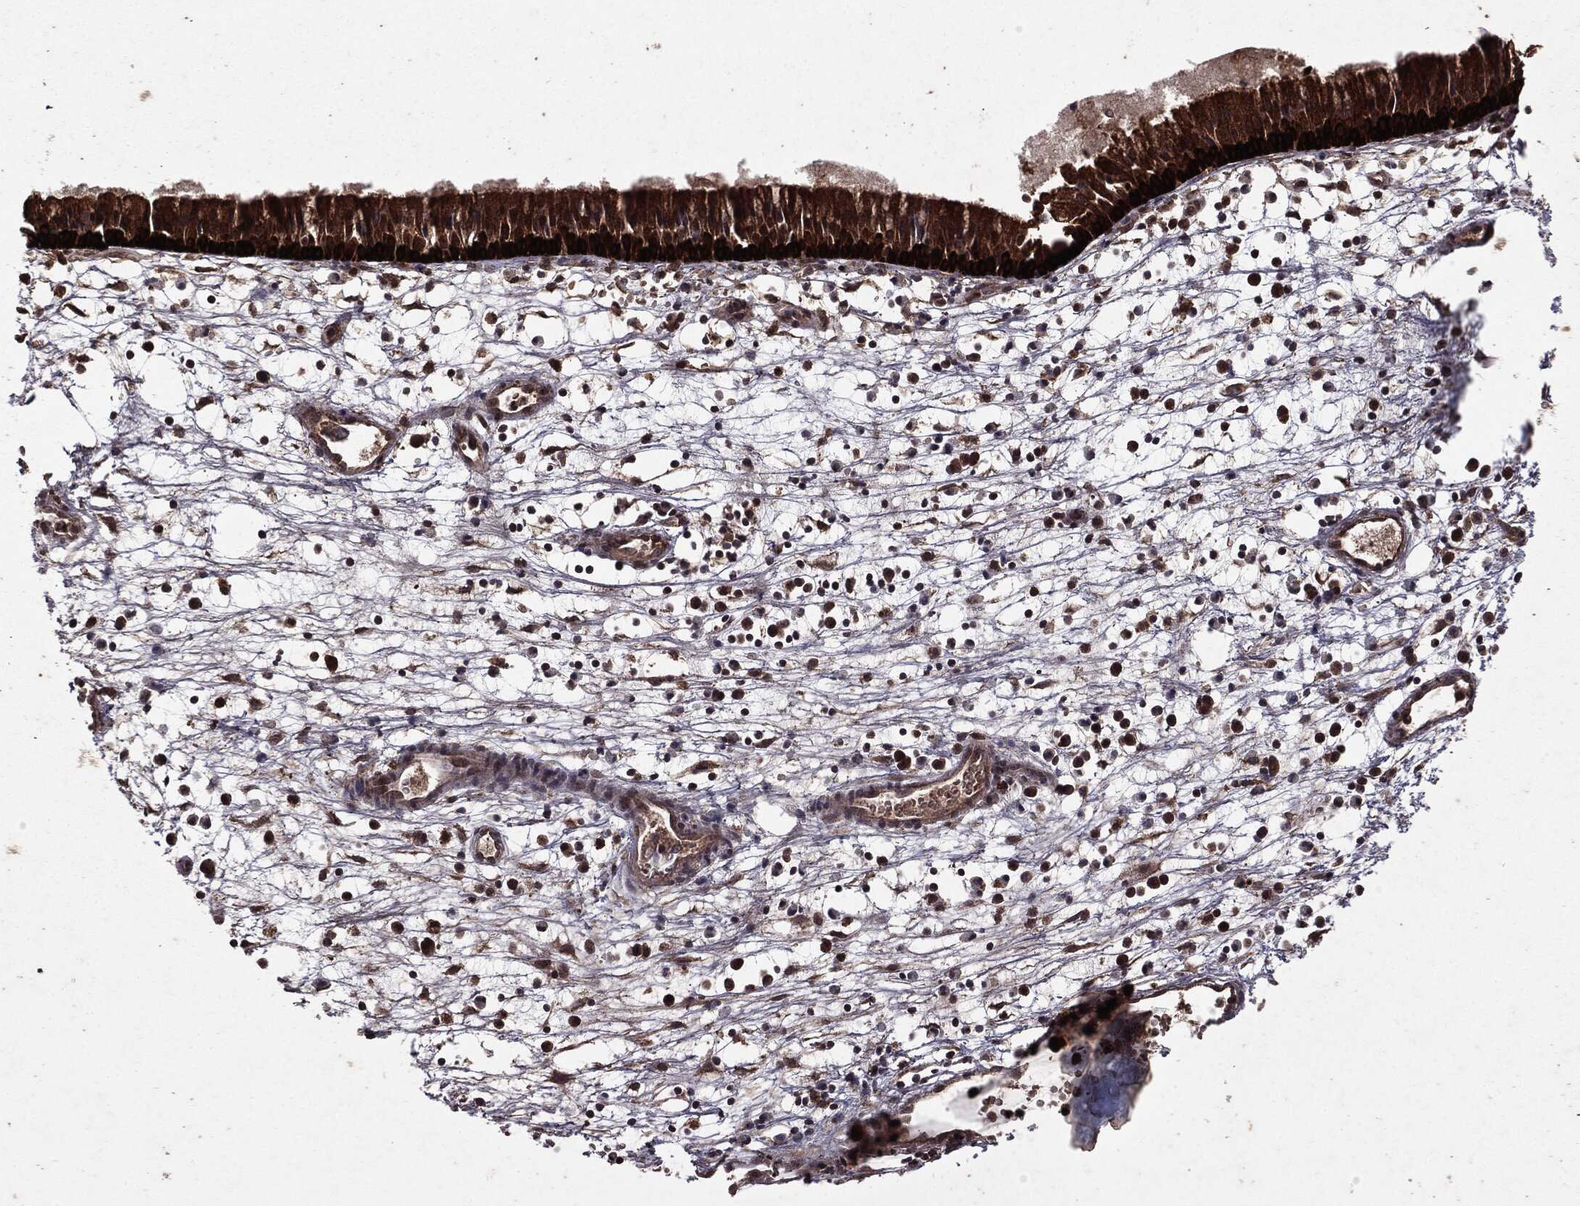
{"staining": {"intensity": "strong", "quantity": ">75%", "location": "cytoplasmic/membranous,nuclear"}, "tissue": "nasopharynx", "cell_type": "Respiratory epithelial cells", "image_type": "normal", "snomed": [{"axis": "morphology", "description": "Normal tissue, NOS"}, {"axis": "topography", "description": "Nasopharynx"}], "caption": "Protein analysis of unremarkable nasopharynx exhibits strong cytoplasmic/membranous,nuclear expression in approximately >75% of respiratory epithelial cells.", "gene": "MTOR", "patient": {"sex": "male", "age": 58}}